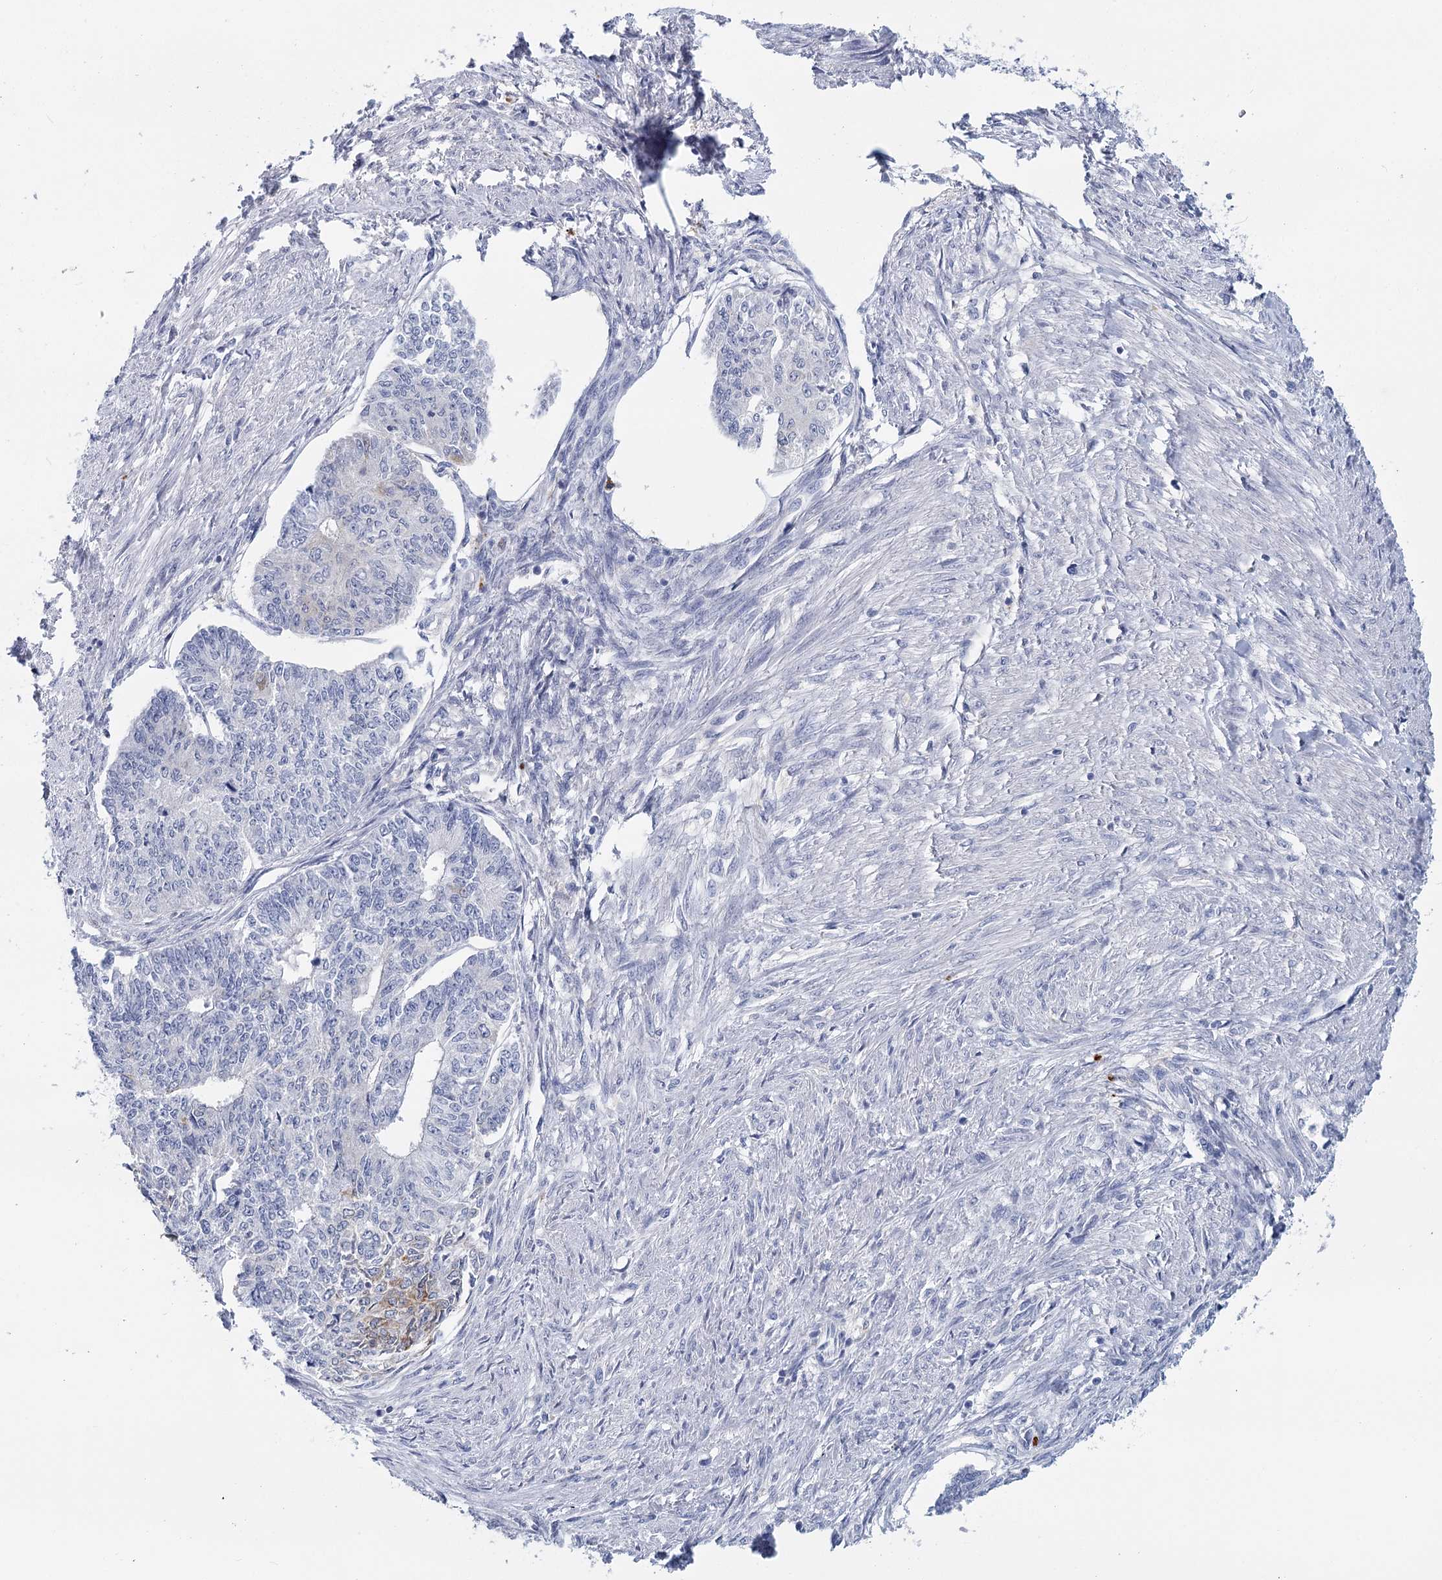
{"staining": {"intensity": "negative", "quantity": "none", "location": "none"}, "tissue": "endometrial cancer", "cell_type": "Tumor cells", "image_type": "cancer", "snomed": [{"axis": "morphology", "description": "Adenocarcinoma, NOS"}, {"axis": "topography", "description": "Endometrium"}], "caption": "Tumor cells are negative for brown protein staining in endometrial cancer.", "gene": "METTL7B", "patient": {"sex": "female", "age": 32}}